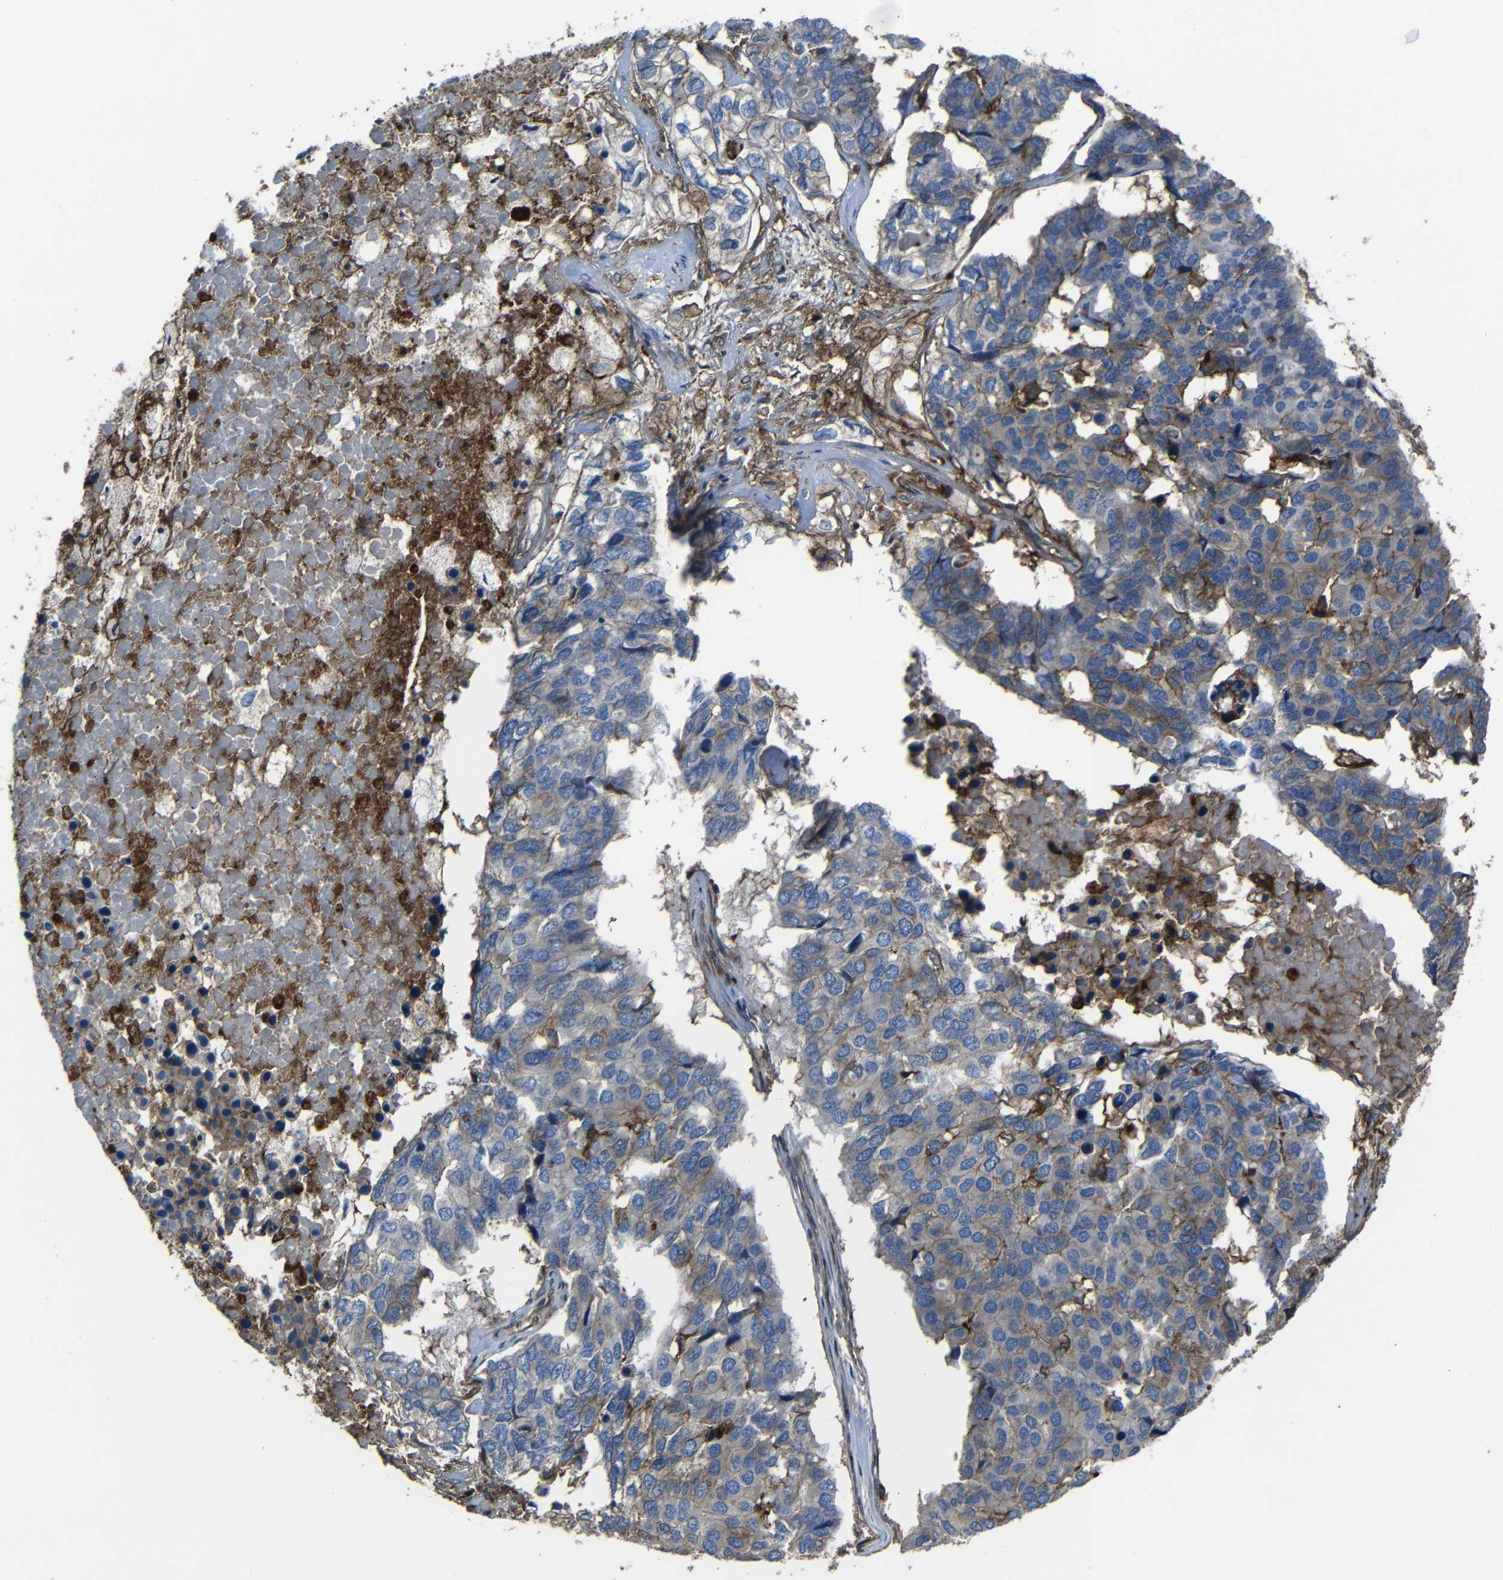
{"staining": {"intensity": "moderate", "quantity": "<25%", "location": "cytoplasmic/membranous"}, "tissue": "pancreatic cancer", "cell_type": "Tumor cells", "image_type": "cancer", "snomed": [{"axis": "morphology", "description": "Adenocarcinoma, NOS"}, {"axis": "topography", "description": "Pancreas"}], "caption": "Immunohistochemistry (IHC) staining of pancreatic cancer (adenocarcinoma), which shows low levels of moderate cytoplasmic/membranous positivity in approximately <25% of tumor cells indicating moderate cytoplasmic/membranous protein expression. The staining was performed using DAB (3,3'-diaminobenzidine) (brown) for protein detection and nuclei were counterstained in hematoxylin (blue).", "gene": "ADGRE5", "patient": {"sex": "male", "age": 50}}